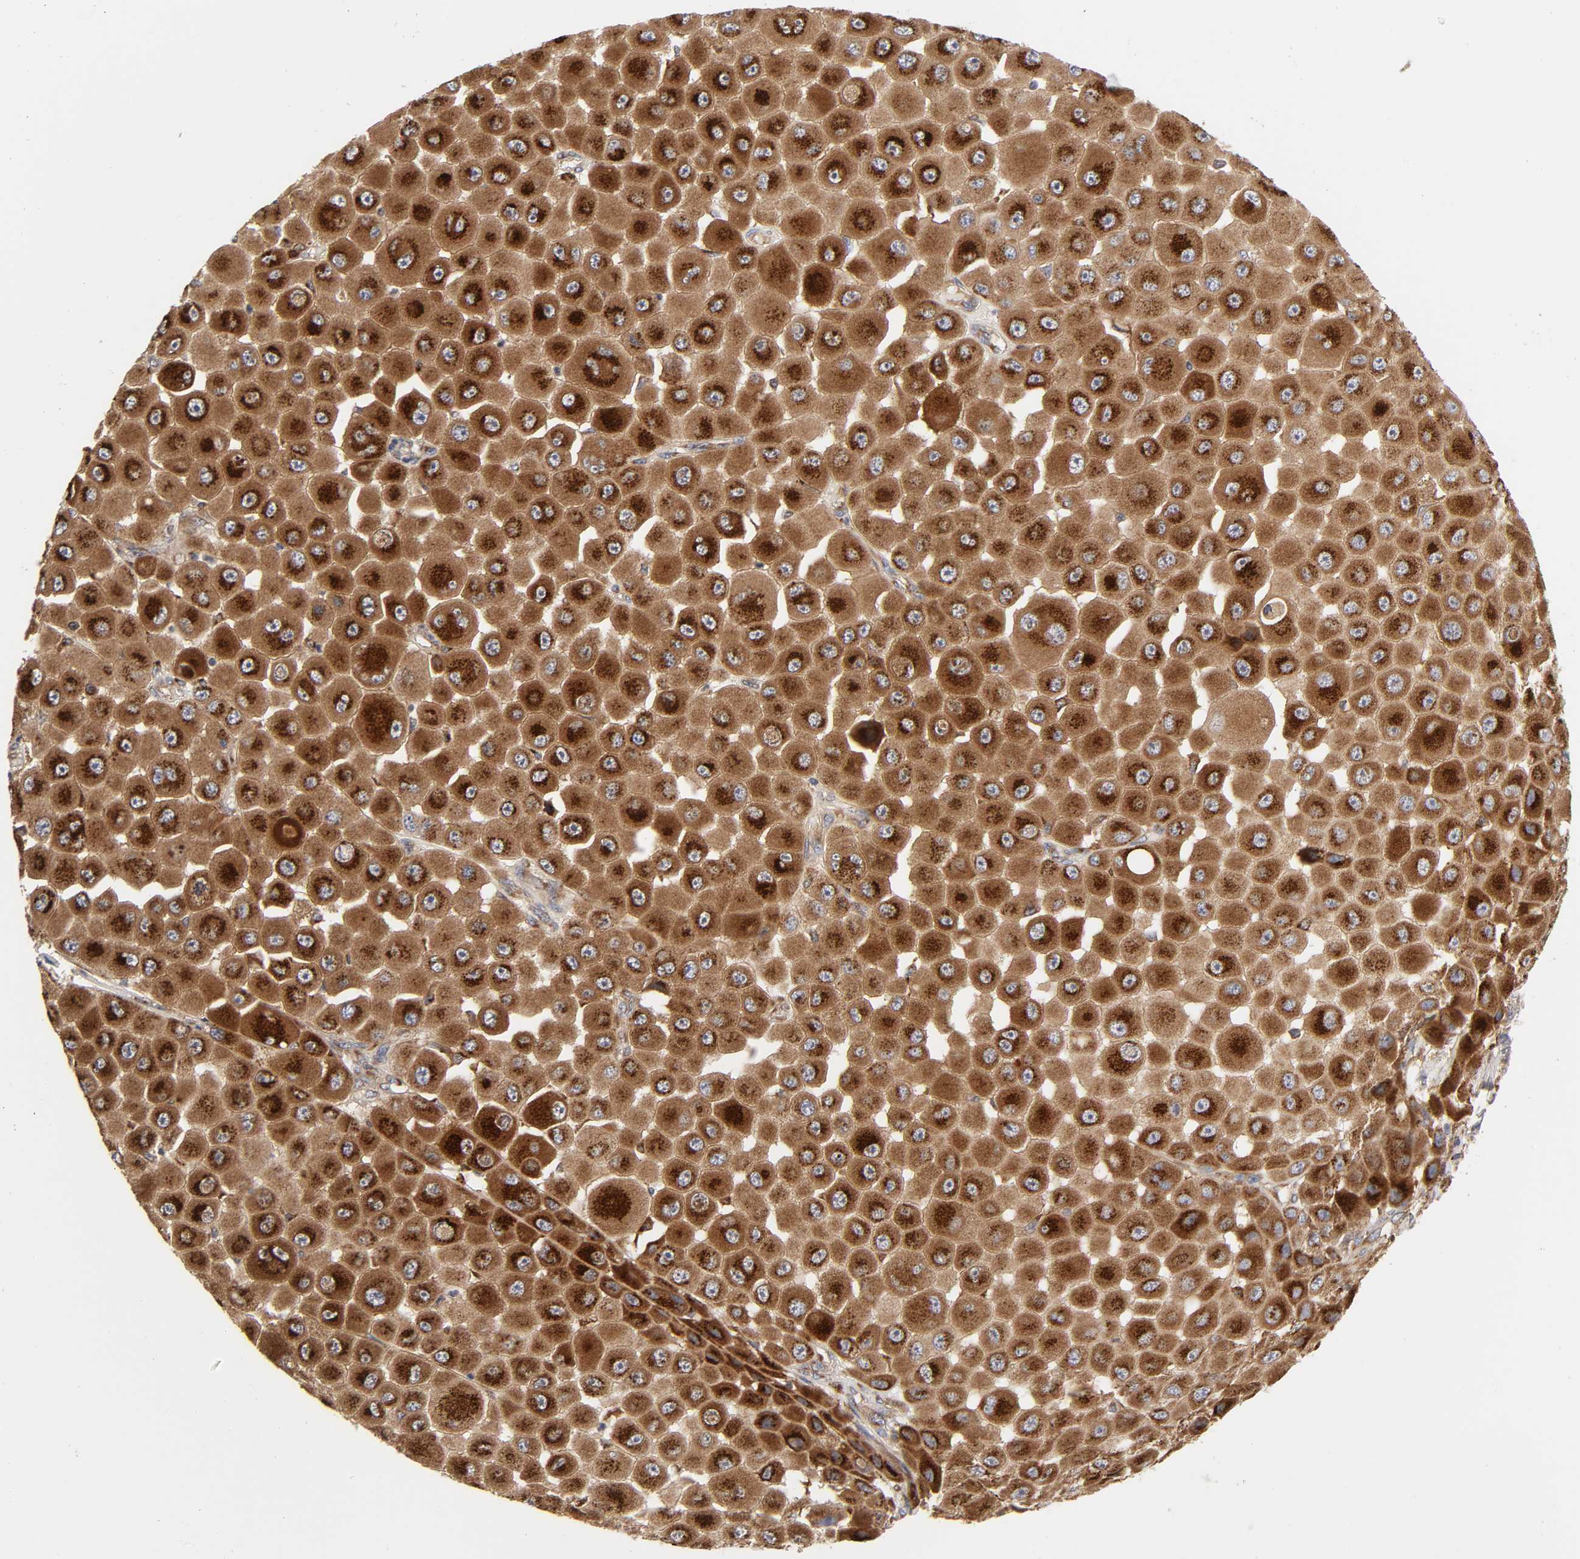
{"staining": {"intensity": "strong", "quantity": ">75%", "location": "cytoplasmic/membranous"}, "tissue": "melanoma", "cell_type": "Tumor cells", "image_type": "cancer", "snomed": [{"axis": "morphology", "description": "Malignant melanoma, NOS"}, {"axis": "topography", "description": "Skin"}], "caption": "This is a micrograph of IHC staining of malignant melanoma, which shows strong staining in the cytoplasmic/membranous of tumor cells.", "gene": "GNPTG", "patient": {"sex": "female", "age": 81}}